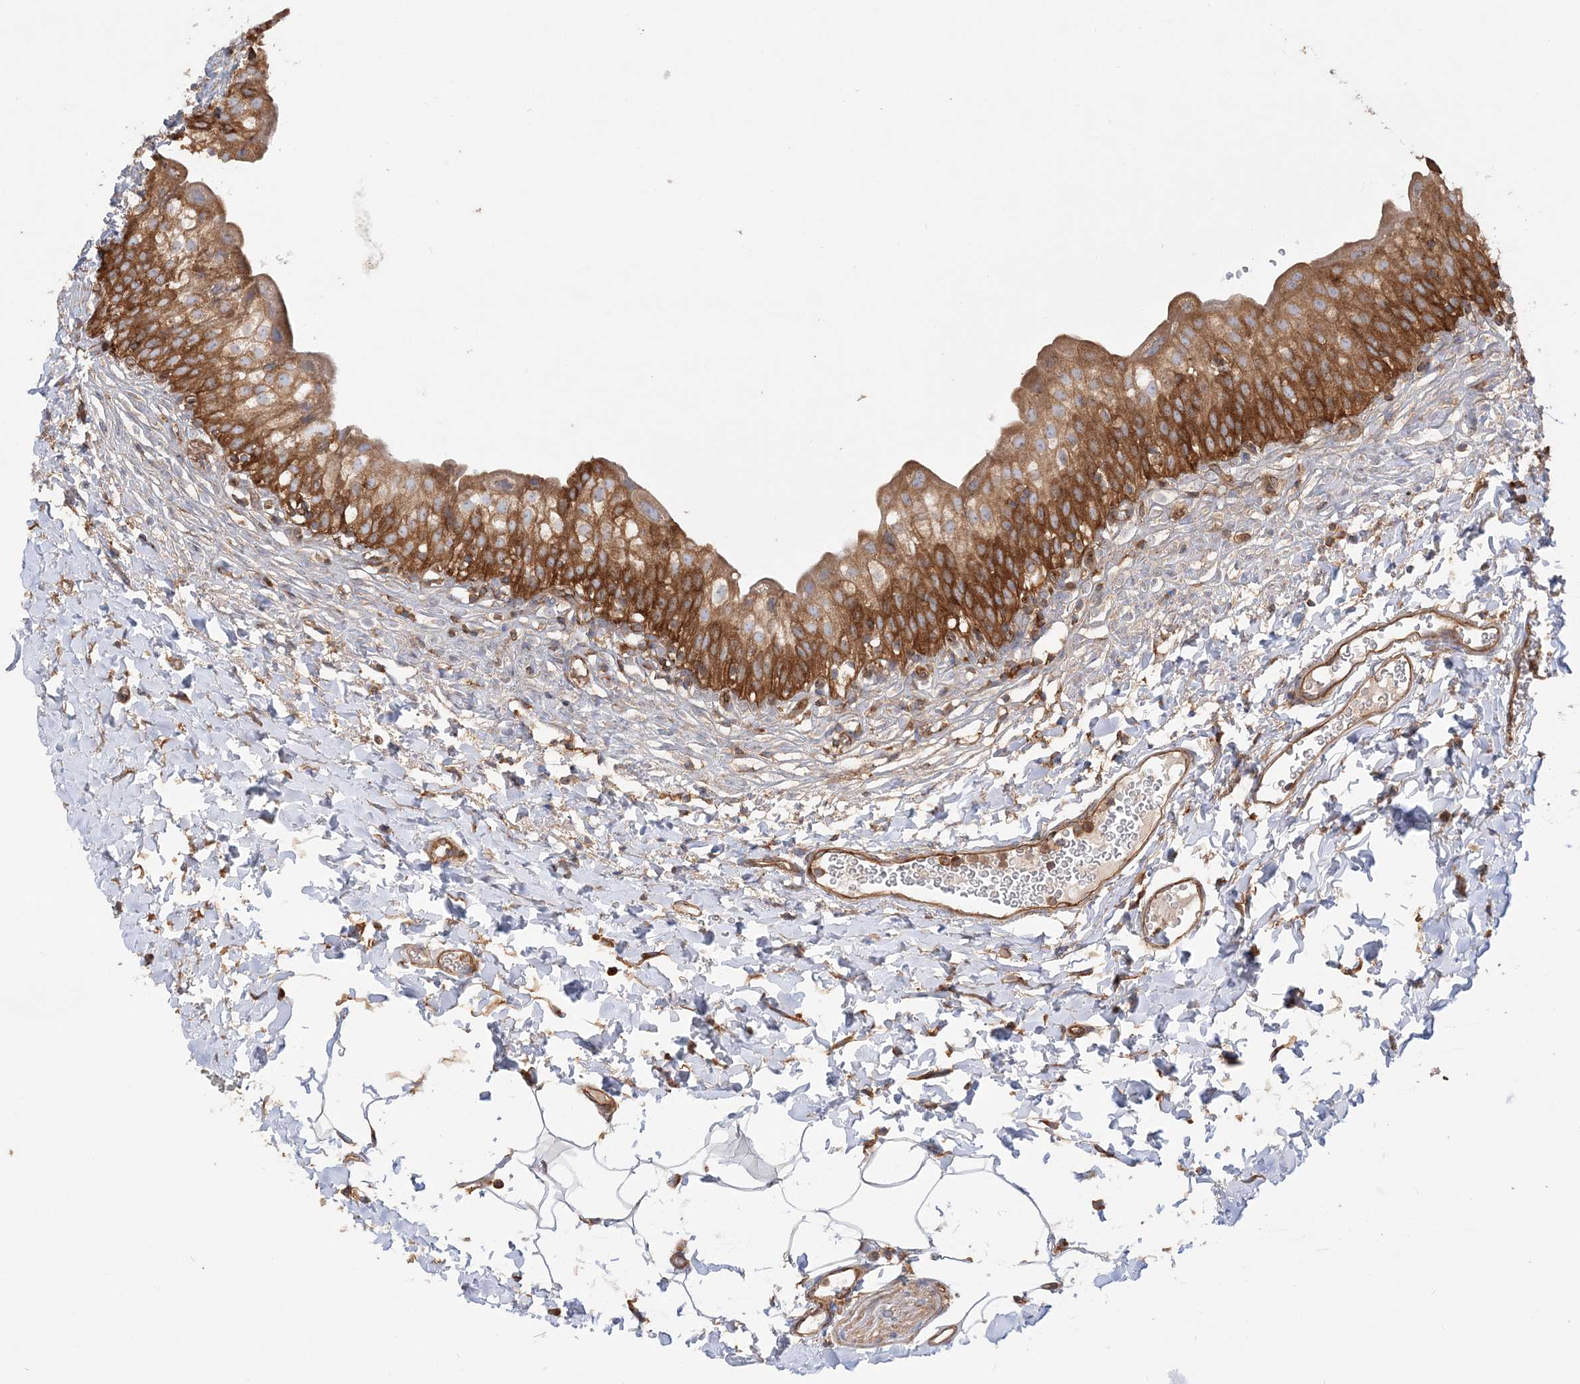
{"staining": {"intensity": "strong", "quantity": ">75%", "location": "cytoplasmic/membranous"}, "tissue": "urinary bladder", "cell_type": "Urothelial cells", "image_type": "normal", "snomed": [{"axis": "morphology", "description": "Normal tissue, NOS"}, {"axis": "topography", "description": "Urinary bladder"}], "caption": "This image demonstrates benign urinary bladder stained with immunohistochemistry (IHC) to label a protein in brown. The cytoplasmic/membranous of urothelial cells show strong positivity for the protein. Nuclei are counter-stained blue.", "gene": "TBC1D5", "patient": {"sex": "male", "age": 55}}